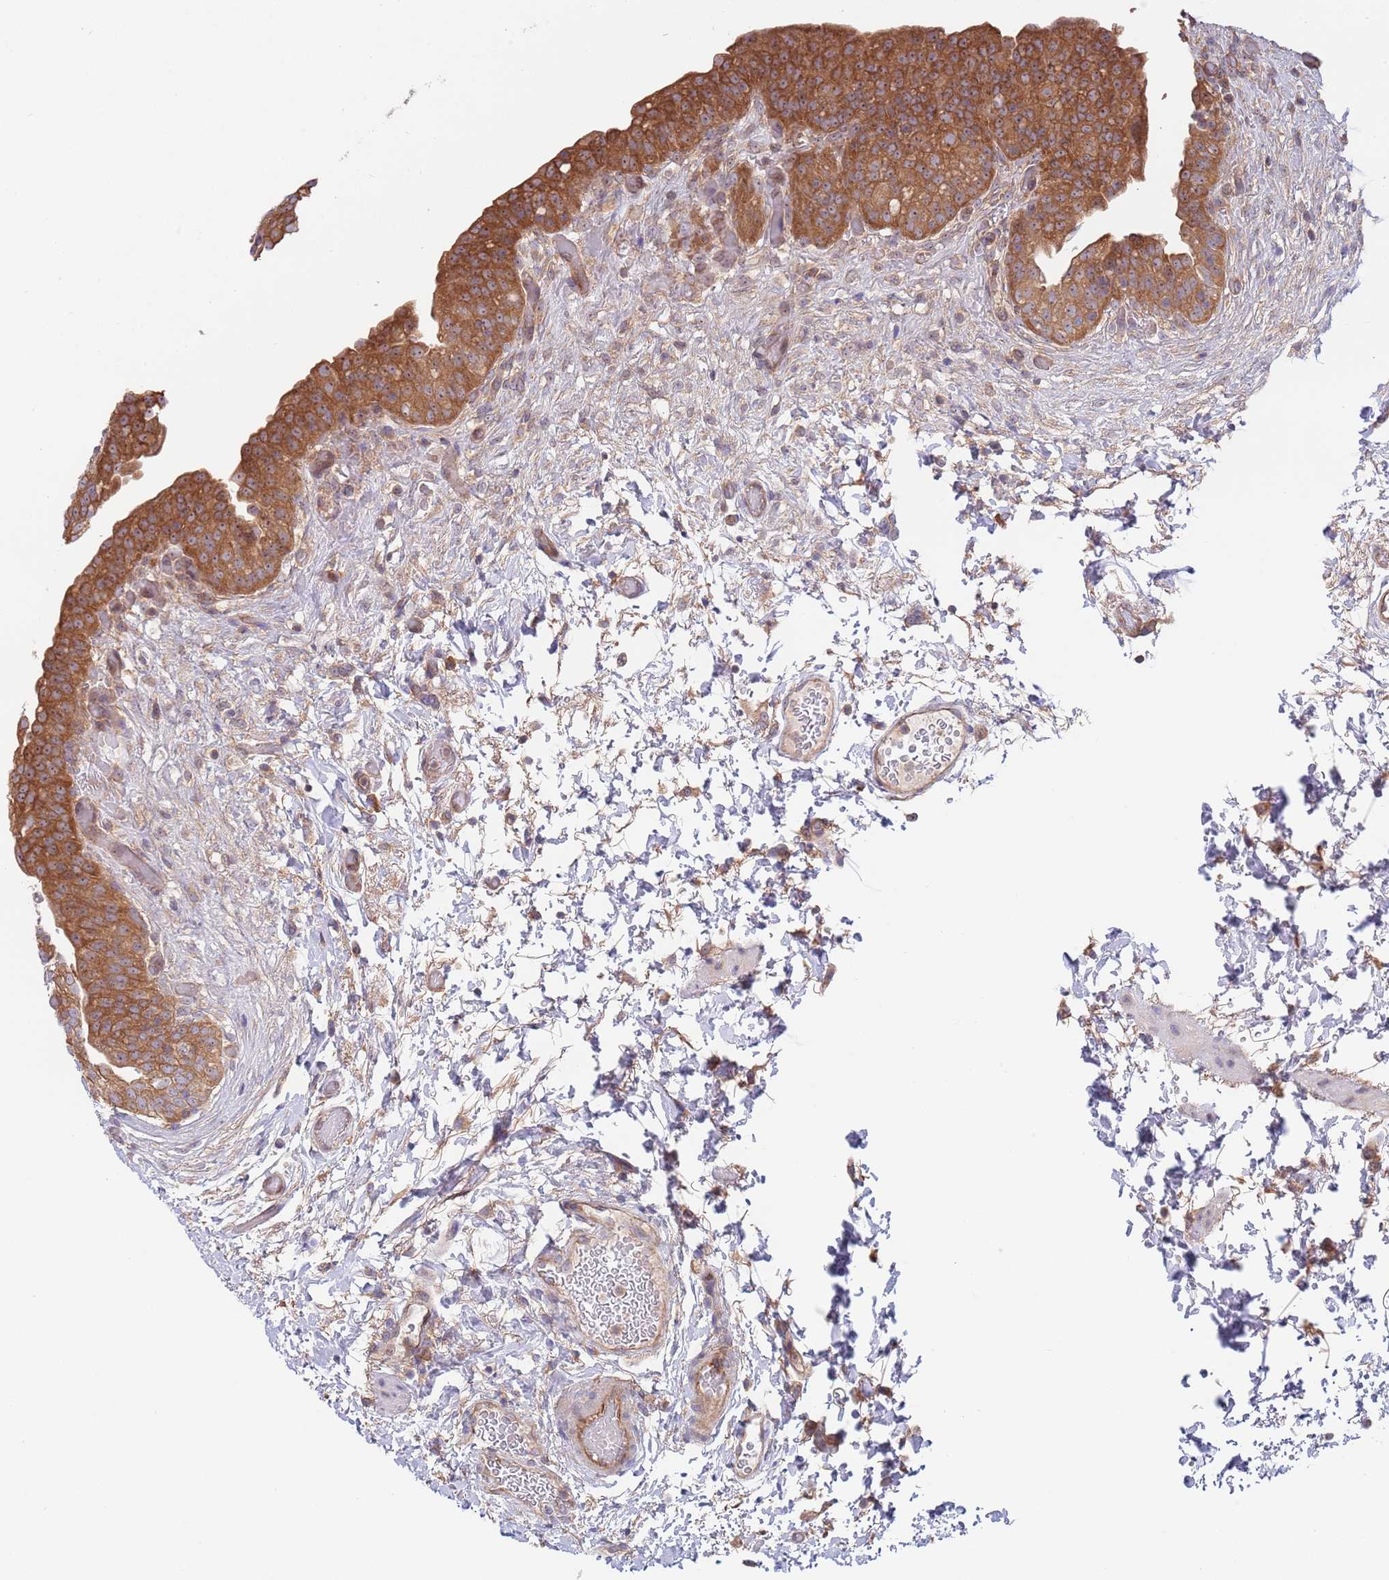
{"staining": {"intensity": "strong", "quantity": ">75%", "location": "cytoplasmic/membranous"}, "tissue": "urinary bladder", "cell_type": "Urothelial cells", "image_type": "normal", "snomed": [{"axis": "morphology", "description": "Normal tissue, NOS"}, {"axis": "topography", "description": "Urinary bladder"}], "caption": "A brown stain shows strong cytoplasmic/membranous positivity of a protein in urothelial cells of unremarkable urinary bladder.", "gene": "EIF3F", "patient": {"sex": "male", "age": 69}}